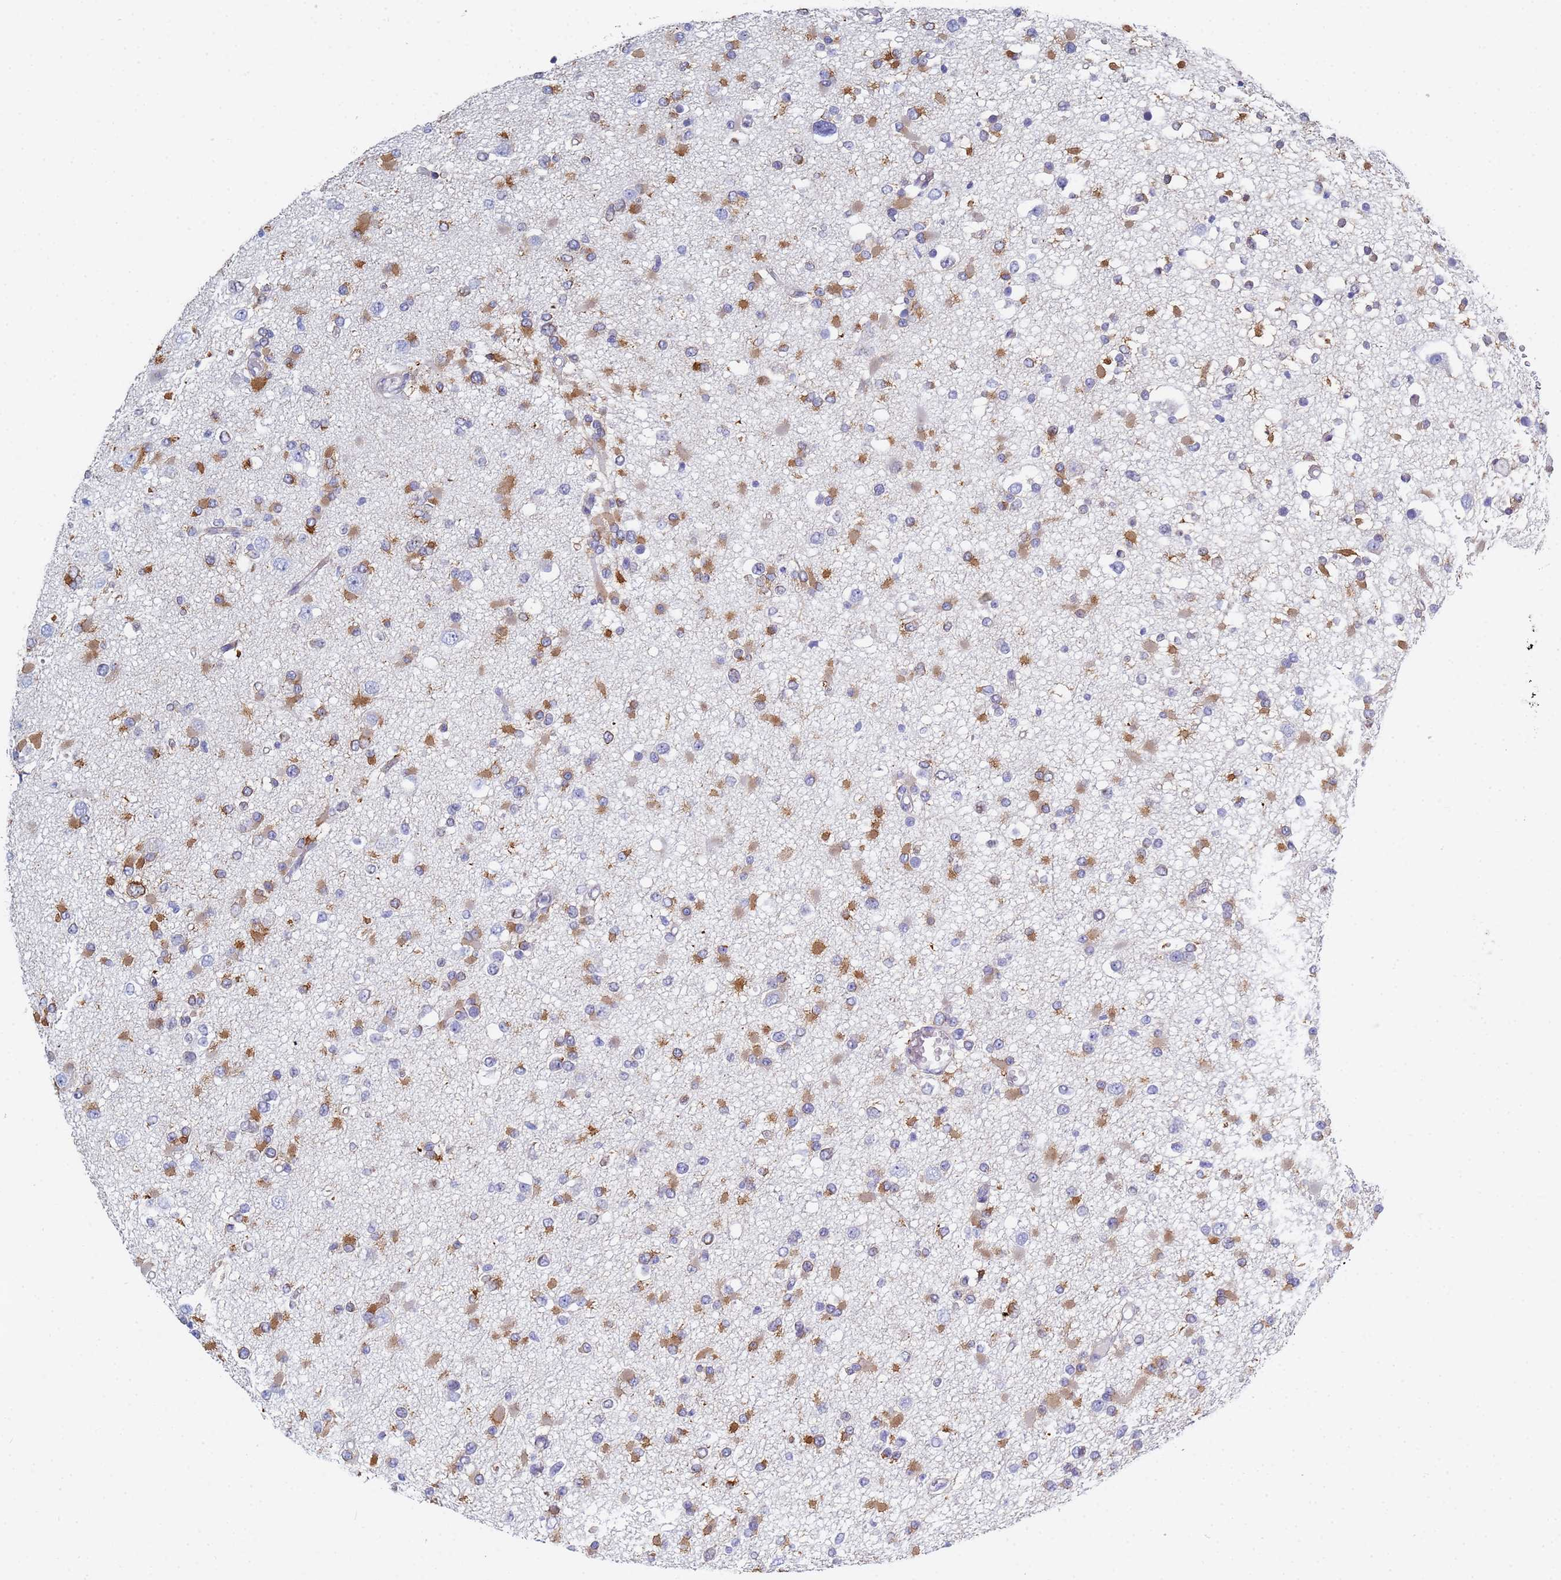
{"staining": {"intensity": "moderate", "quantity": ">75%", "location": "cytoplasmic/membranous"}, "tissue": "glioma", "cell_type": "Tumor cells", "image_type": "cancer", "snomed": [{"axis": "morphology", "description": "Glioma, malignant, Low grade"}, {"axis": "topography", "description": "Brain"}], "caption": "Glioma tissue exhibits moderate cytoplasmic/membranous positivity in about >75% of tumor cells, visualized by immunohistochemistry.", "gene": "GDAP2", "patient": {"sex": "female", "age": 22}}